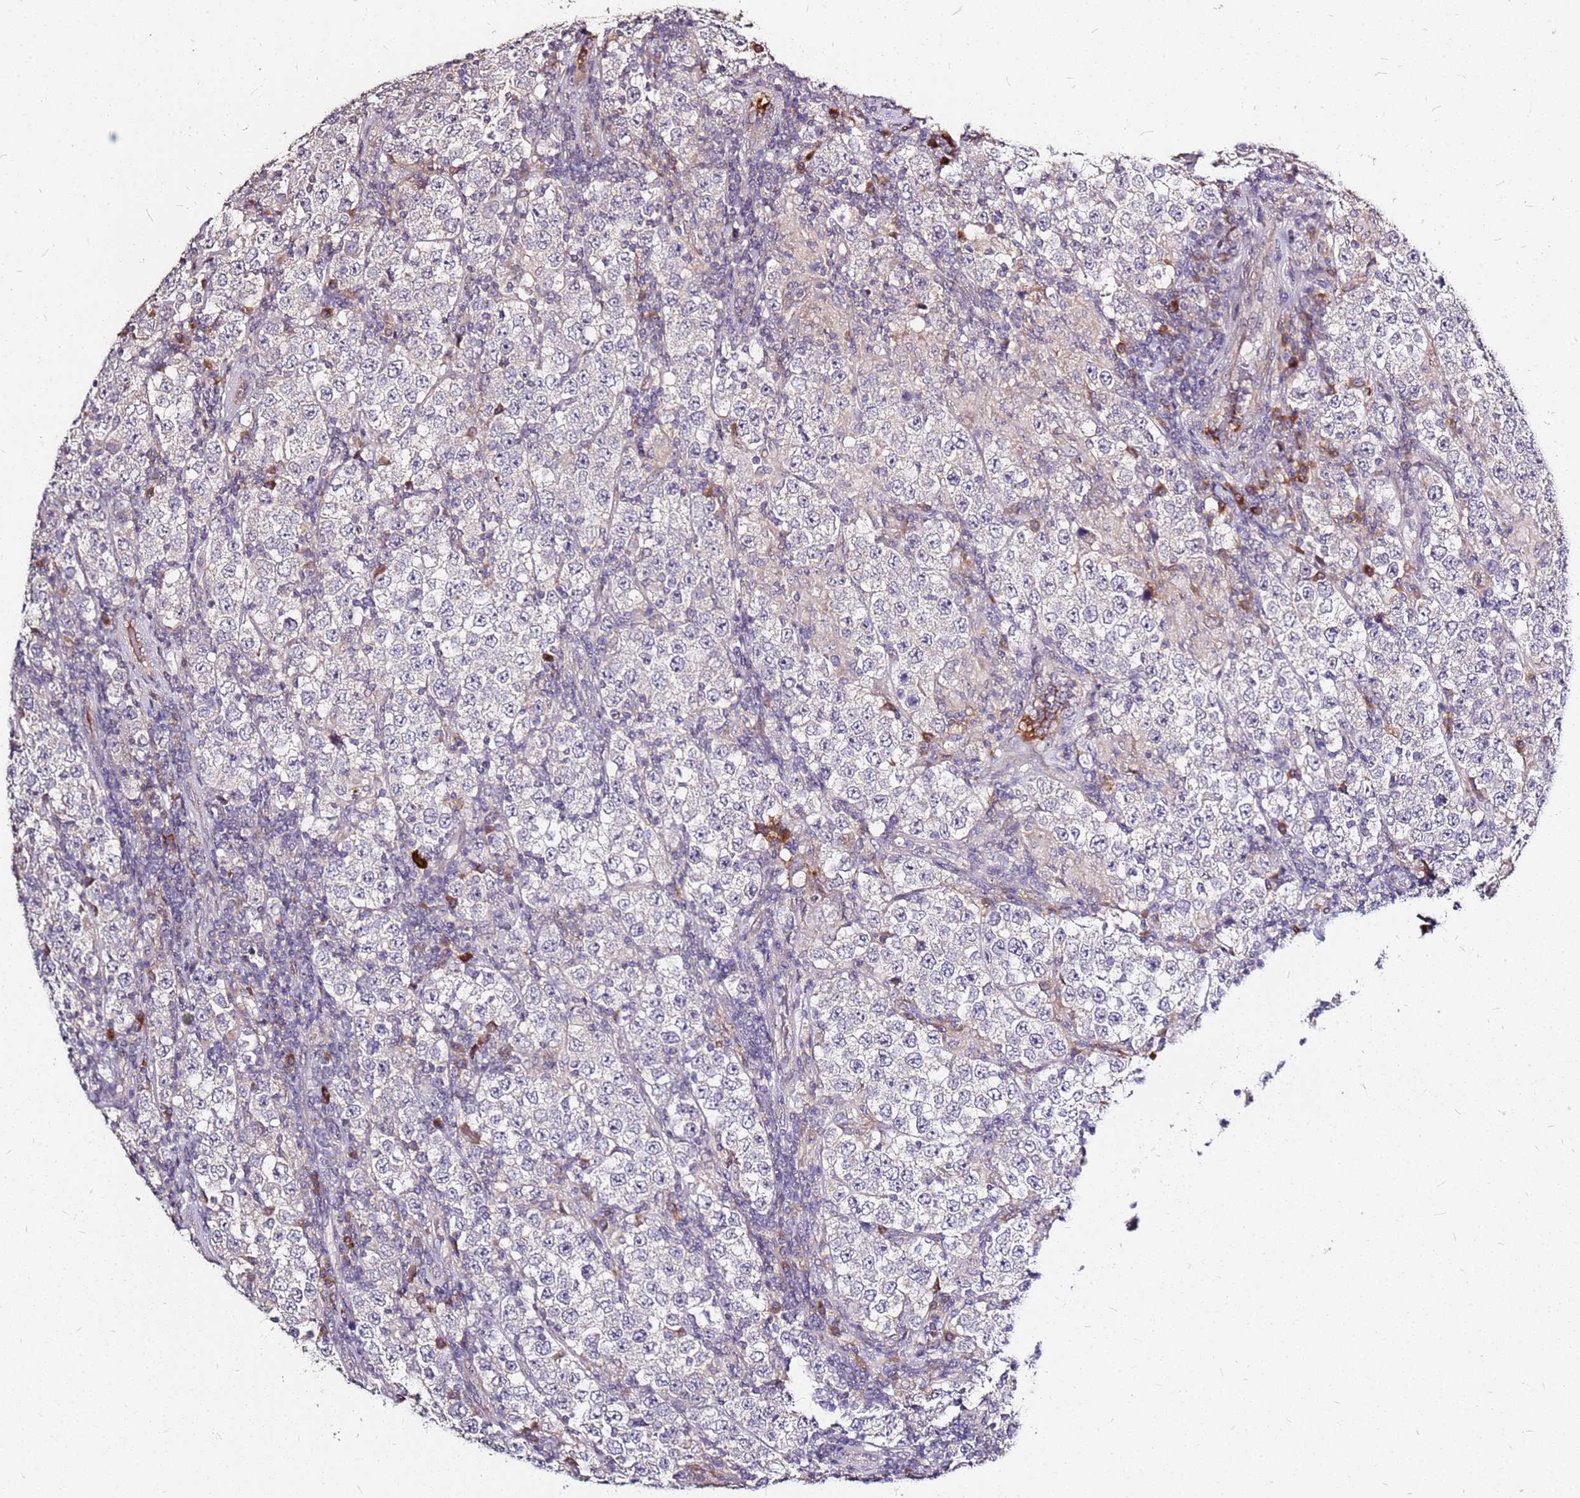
{"staining": {"intensity": "negative", "quantity": "none", "location": "none"}, "tissue": "testis cancer", "cell_type": "Tumor cells", "image_type": "cancer", "snomed": [{"axis": "morphology", "description": "Normal tissue, NOS"}, {"axis": "morphology", "description": "Urothelial carcinoma, High grade"}, {"axis": "morphology", "description": "Seminoma, NOS"}, {"axis": "morphology", "description": "Carcinoma, Embryonal, NOS"}, {"axis": "topography", "description": "Urinary bladder"}, {"axis": "topography", "description": "Testis"}], "caption": "DAB (3,3'-diaminobenzidine) immunohistochemical staining of human testis embryonal carcinoma demonstrates no significant expression in tumor cells.", "gene": "DCDC2C", "patient": {"sex": "male", "age": 41}}